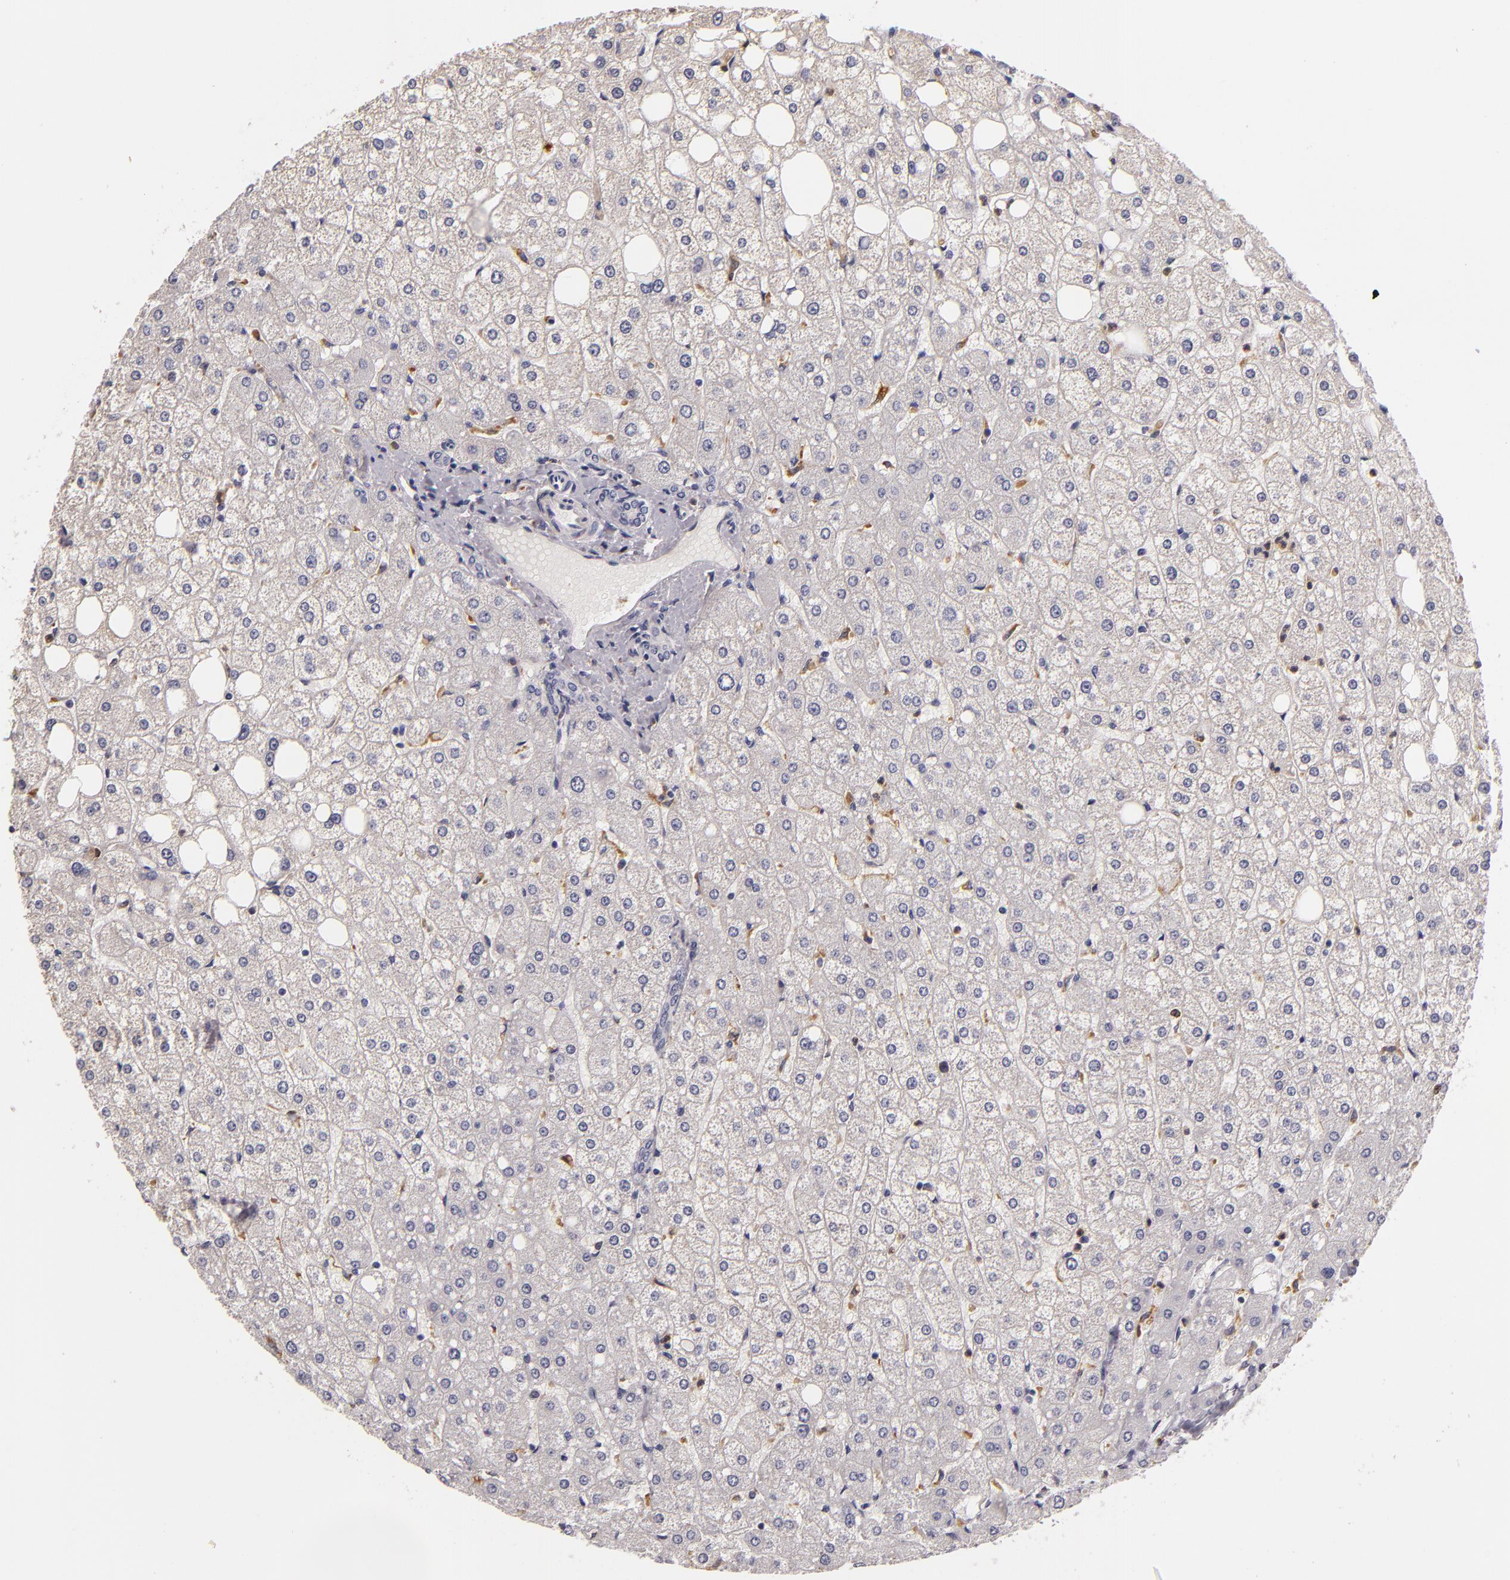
{"staining": {"intensity": "negative", "quantity": "none", "location": "none"}, "tissue": "liver", "cell_type": "Cholangiocytes", "image_type": "normal", "snomed": [{"axis": "morphology", "description": "Normal tissue, NOS"}, {"axis": "topography", "description": "Liver"}], "caption": "Cholangiocytes show no significant protein positivity in benign liver. The staining was performed using DAB to visualize the protein expression in brown, while the nuclei were stained in blue with hematoxylin (Magnification: 20x).", "gene": "TLR8", "patient": {"sex": "male", "age": 35}}